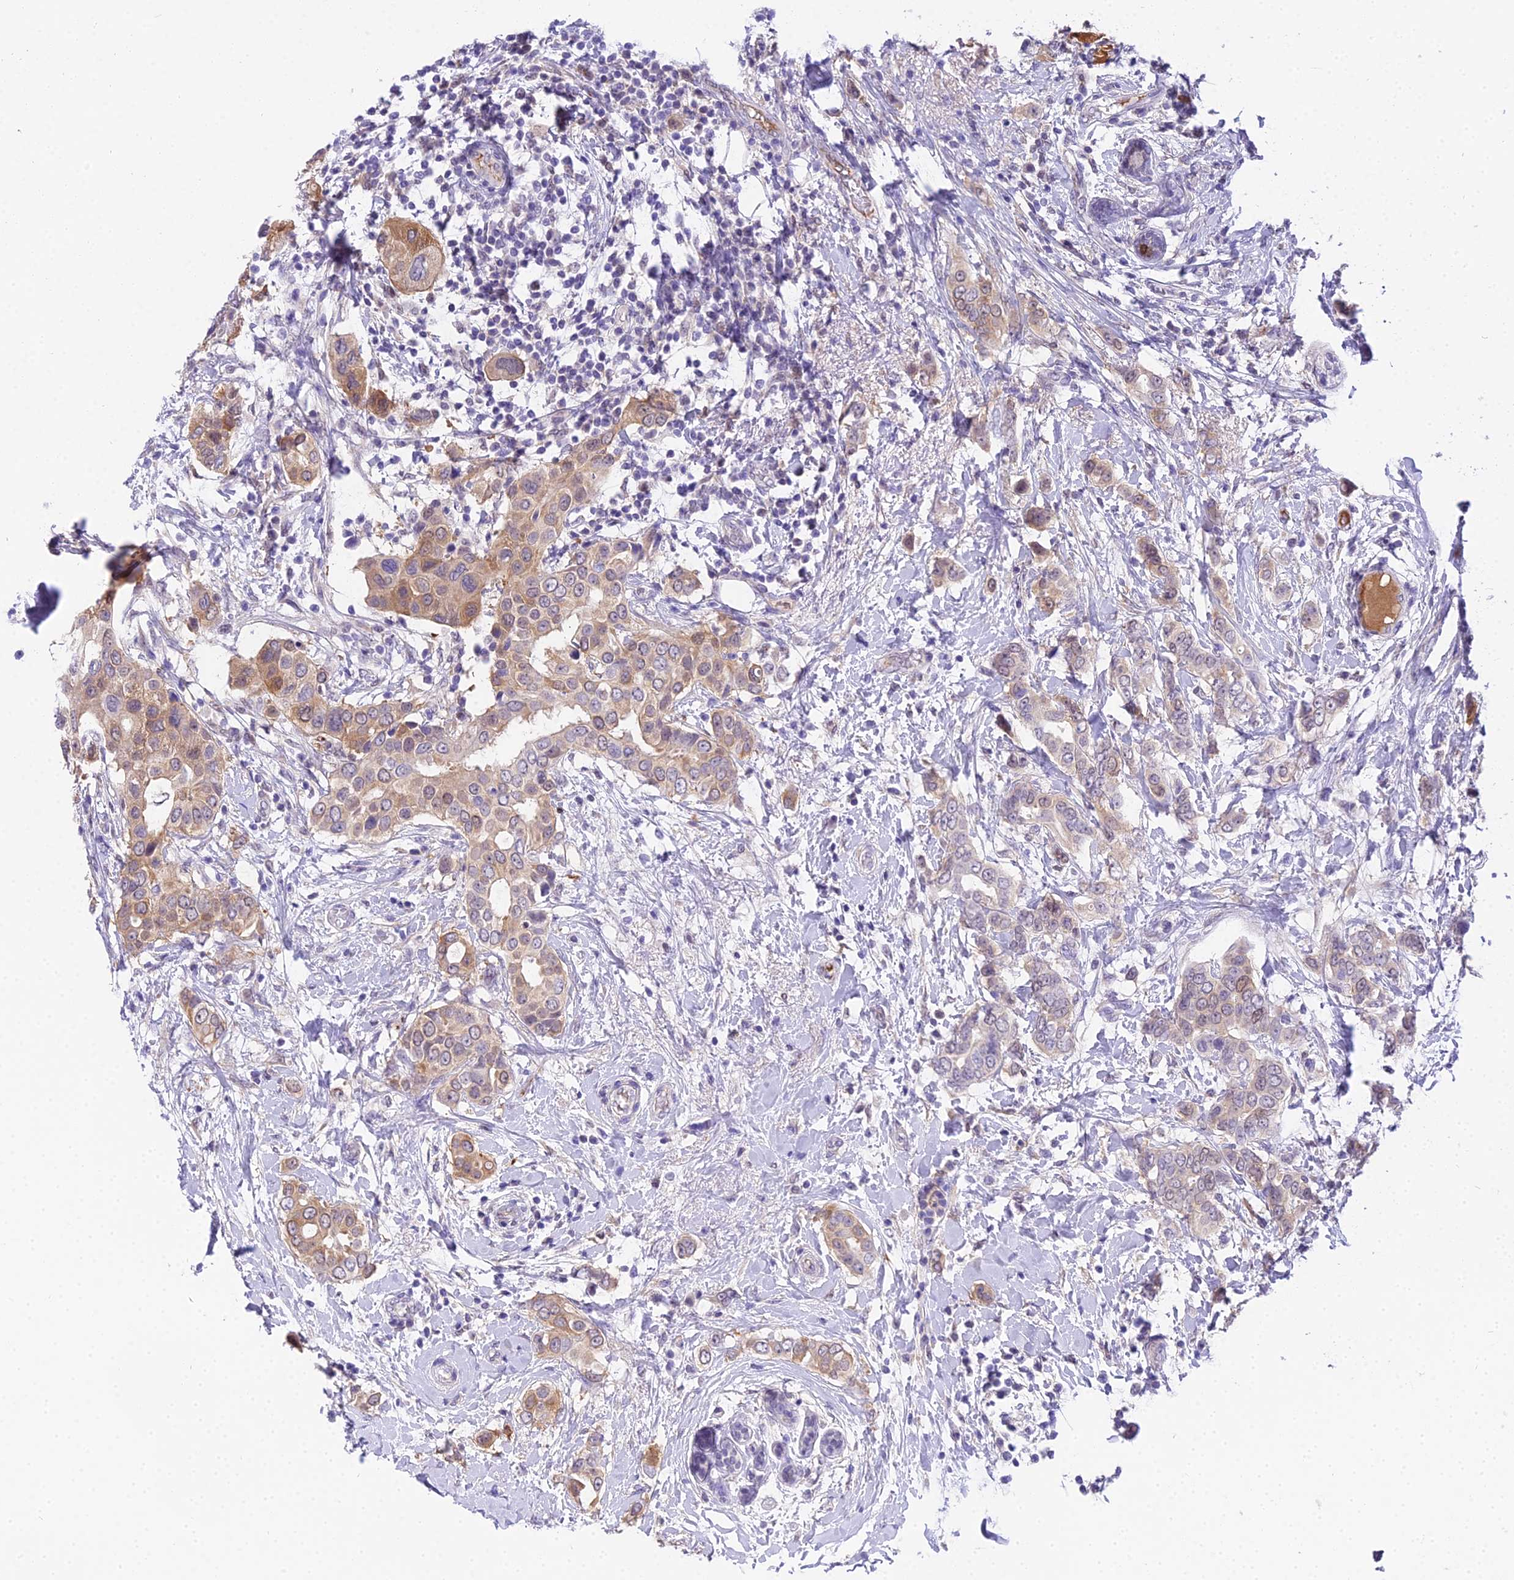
{"staining": {"intensity": "weak", "quantity": "25%-75%", "location": "cytoplasmic/membranous"}, "tissue": "breast cancer", "cell_type": "Tumor cells", "image_type": "cancer", "snomed": [{"axis": "morphology", "description": "Lobular carcinoma"}, {"axis": "topography", "description": "Breast"}], "caption": "About 25%-75% of tumor cells in lobular carcinoma (breast) exhibit weak cytoplasmic/membranous protein expression as visualized by brown immunohistochemical staining.", "gene": "MAT2A", "patient": {"sex": "female", "age": 51}}